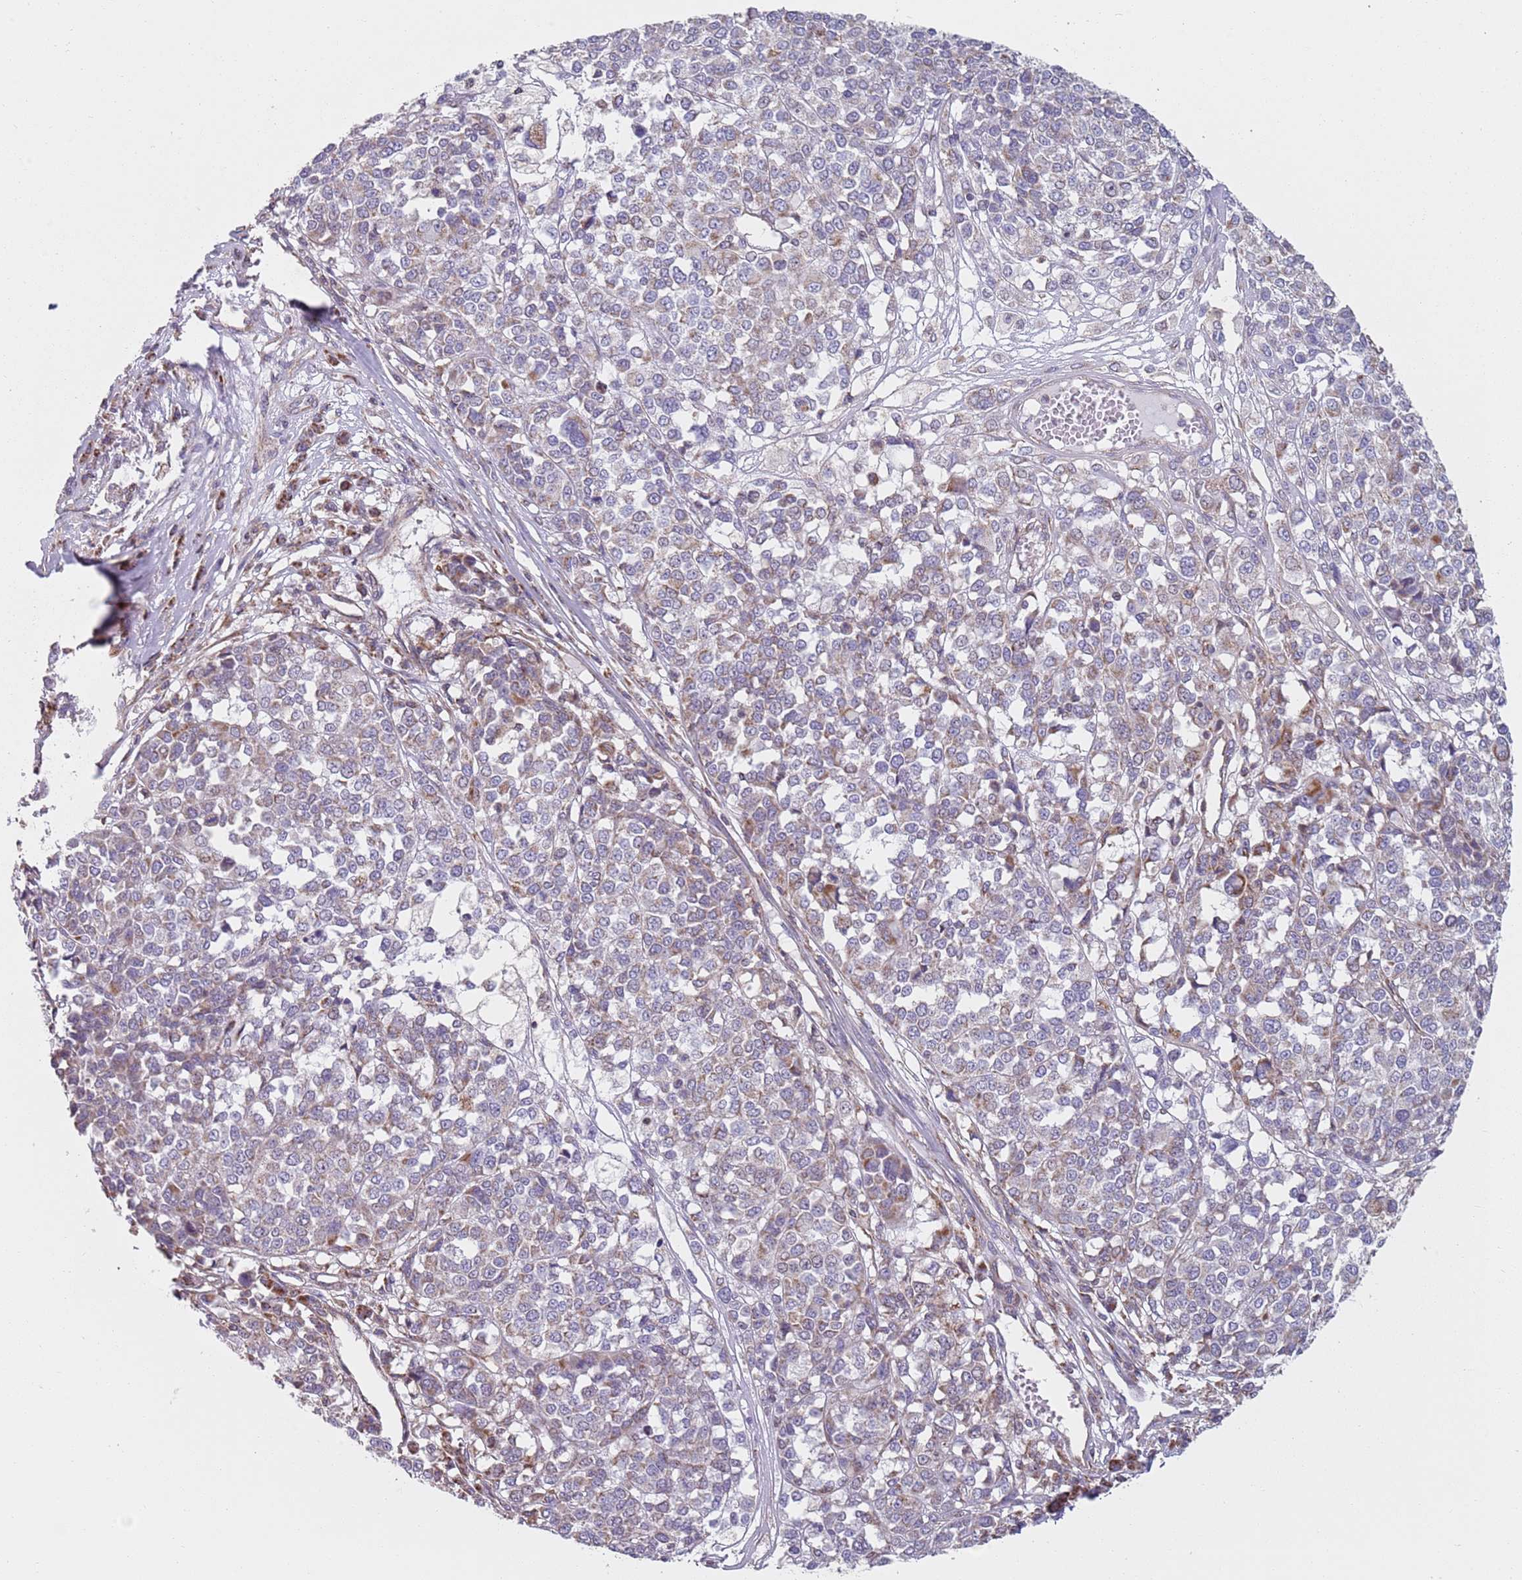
{"staining": {"intensity": "weak", "quantity": "<25%", "location": "cytoplasmic/membranous"}, "tissue": "melanoma", "cell_type": "Tumor cells", "image_type": "cancer", "snomed": [{"axis": "morphology", "description": "Malignant melanoma, Metastatic site"}, {"axis": "topography", "description": "Lymph node"}], "caption": "High power microscopy histopathology image of an immunohistochemistry (IHC) micrograph of malignant melanoma (metastatic site), revealing no significant expression in tumor cells.", "gene": "GAS8", "patient": {"sex": "male", "age": 44}}